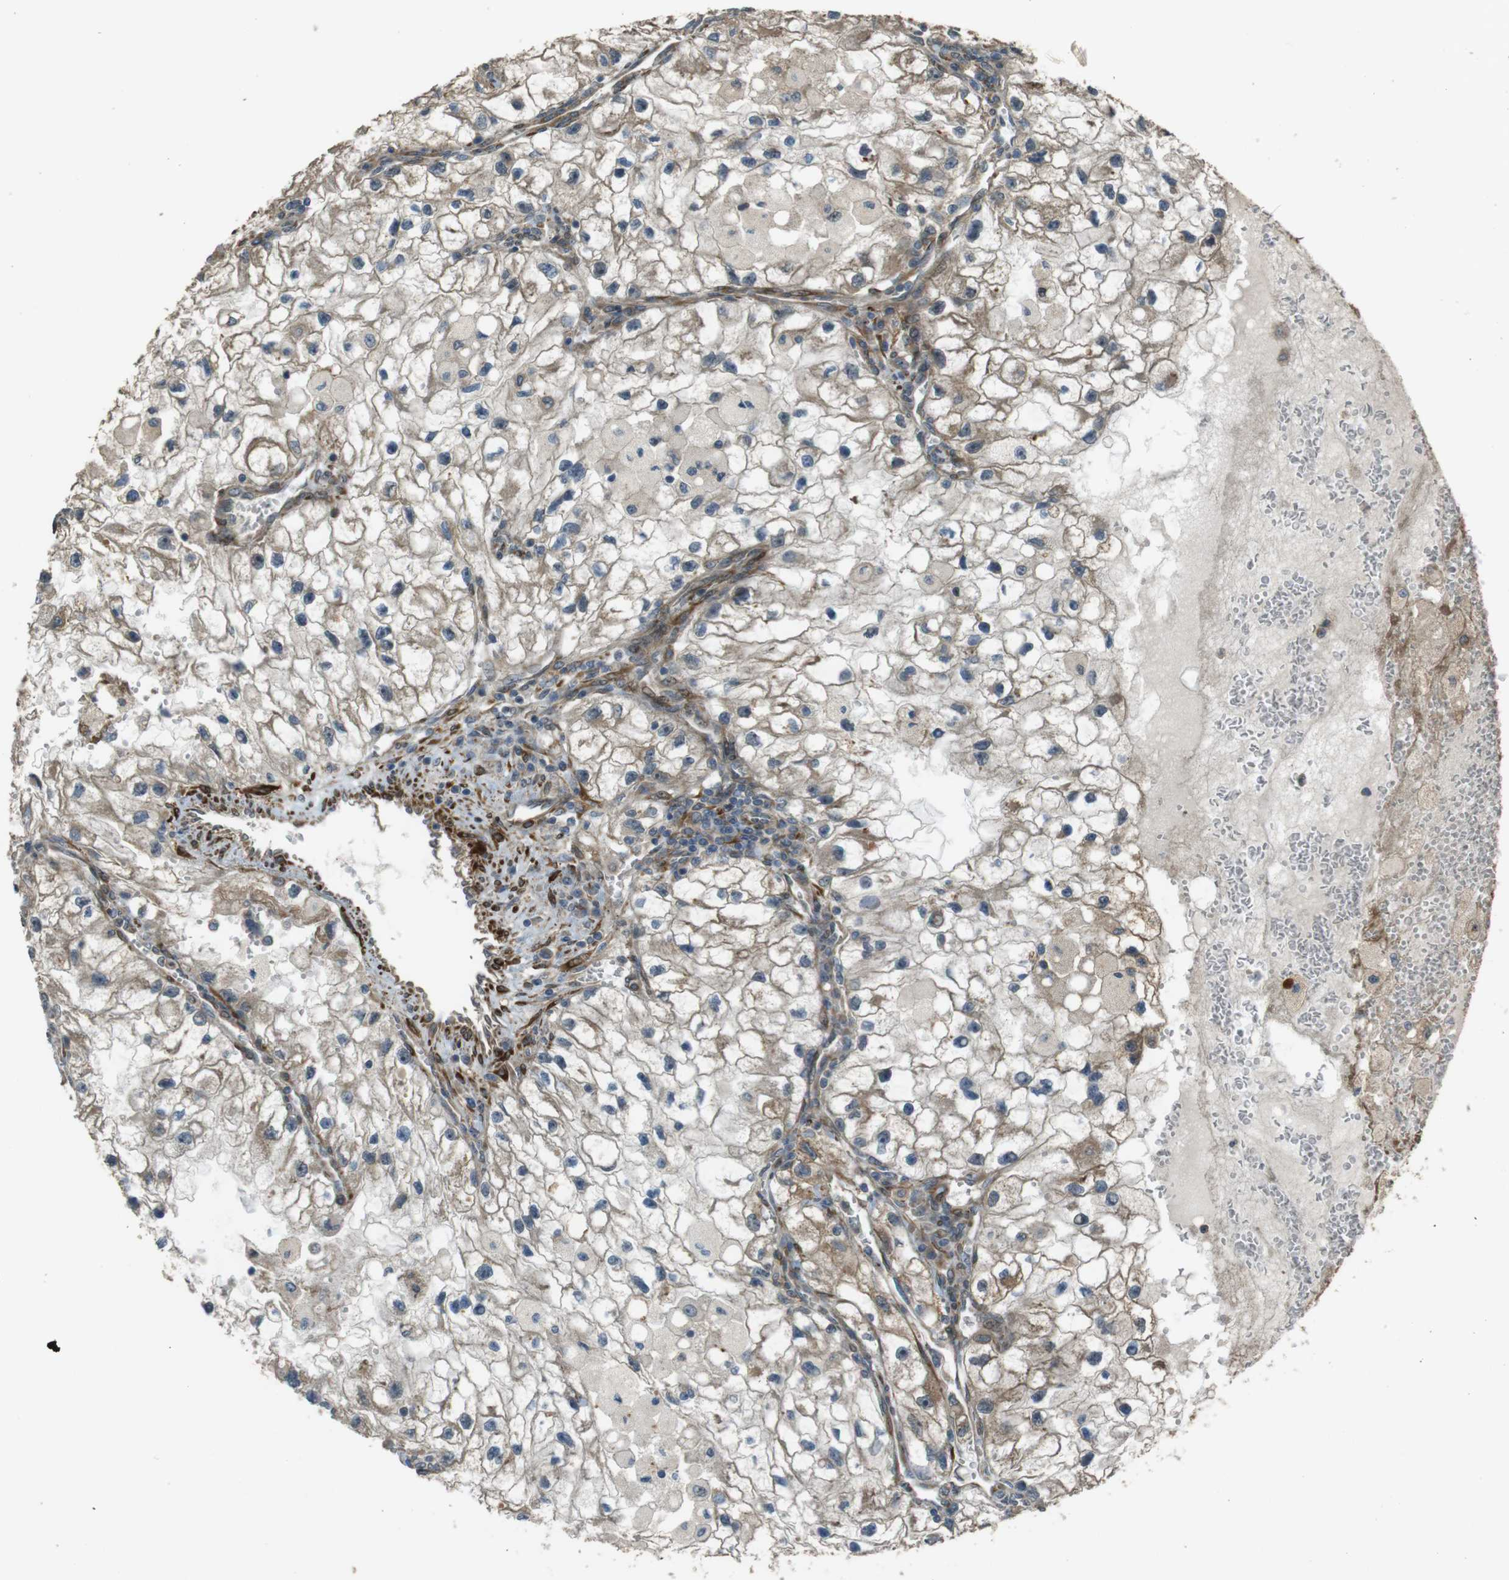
{"staining": {"intensity": "weak", "quantity": "<25%", "location": "cytoplasmic/membranous"}, "tissue": "renal cancer", "cell_type": "Tumor cells", "image_type": "cancer", "snomed": [{"axis": "morphology", "description": "Adenocarcinoma, NOS"}, {"axis": "topography", "description": "Kidney"}], "caption": "This is a photomicrograph of immunohistochemistry (IHC) staining of renal cancer, which shows no staining in tumor cells.", "gene": "MSRB3", "patient": {"sex": "female", "age": 70}}